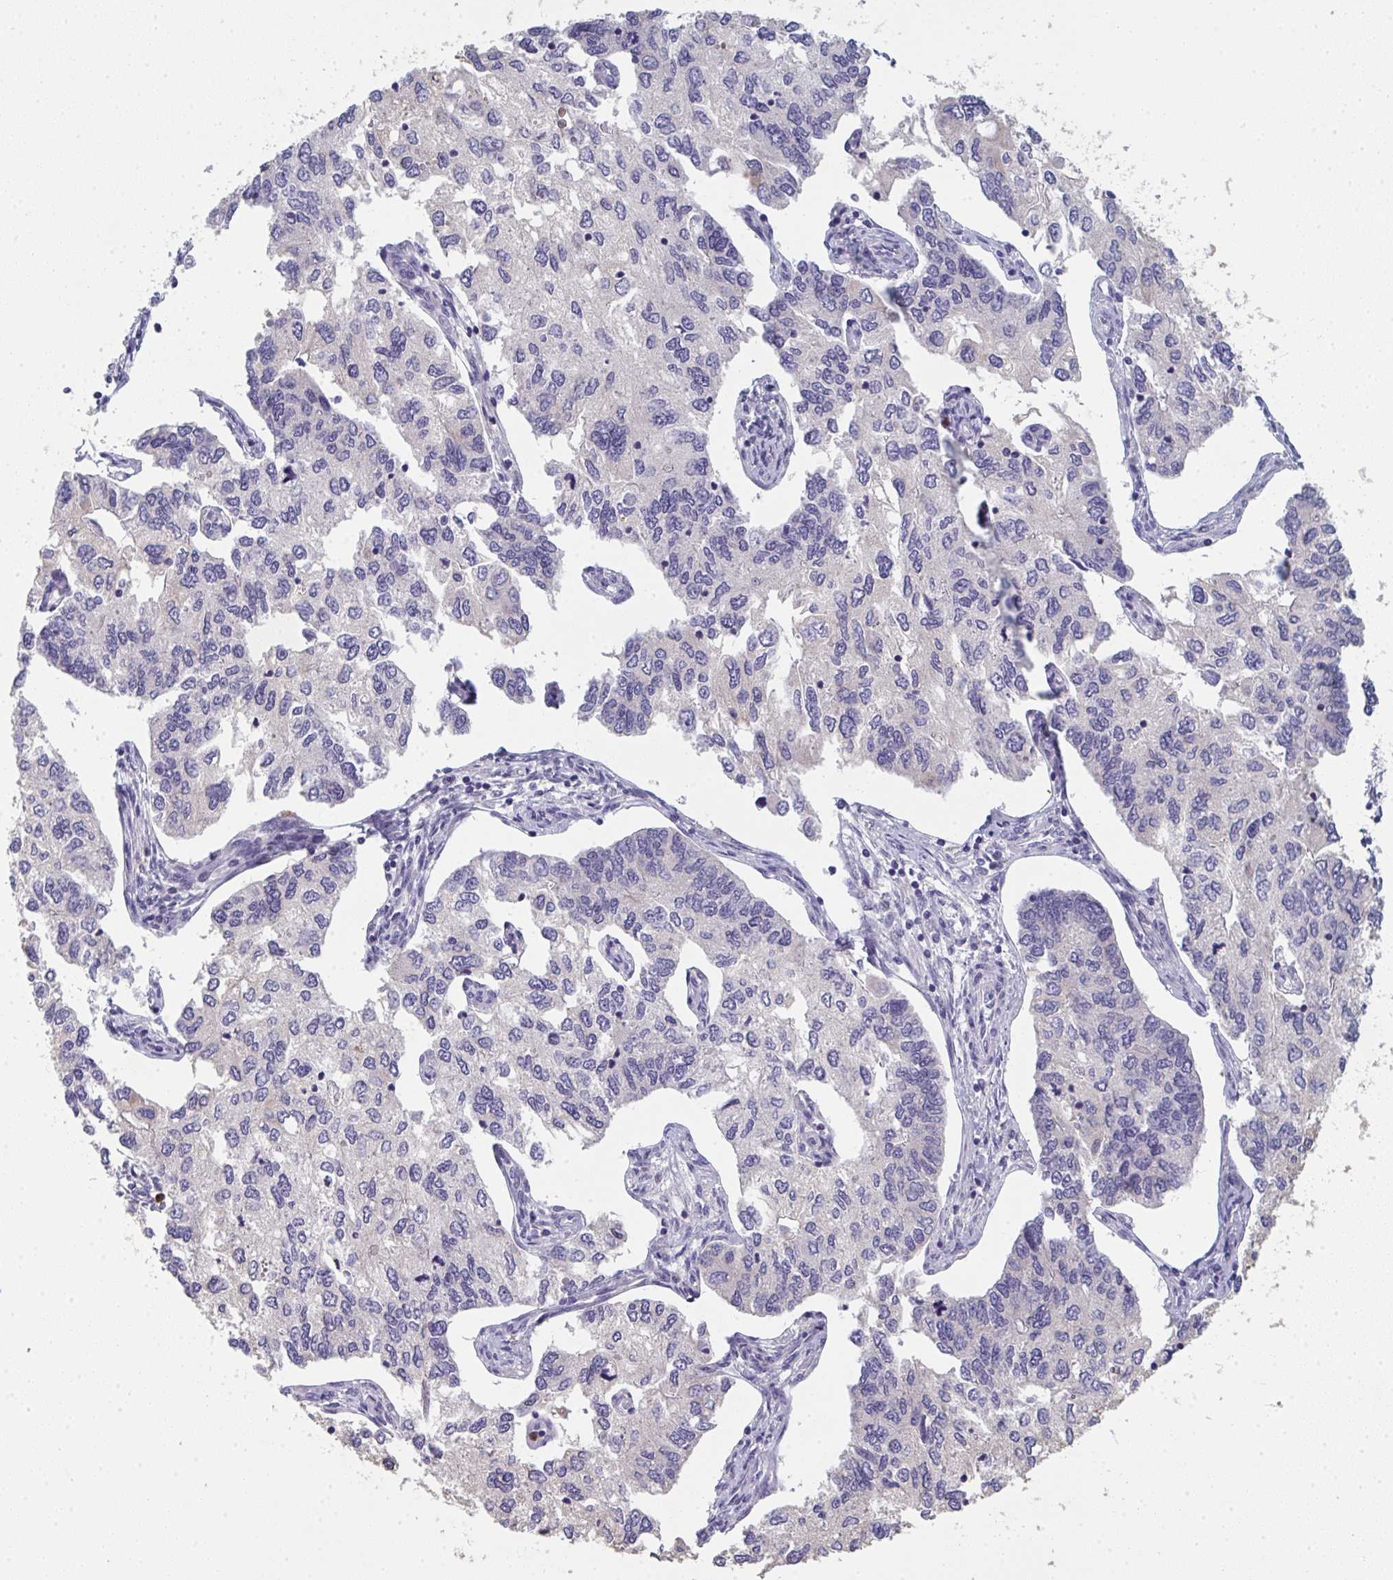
{"staining": {"intensity": "negative", "quantity": "none", "location": "none"}, "tissue": "endometrial cancer", "cell_type": "Tumor cells", "image_type": "cancer", "snomed": [{"axis": "morphology", "description": "Carcinoma, NOS"}, {"axis": "topography", "description": "Uterus"}], "caption": "IHC photomicrograph of neoplastic tissue: carcinoma (endometrial) stained with DAB shows no significant protein expression in tumor cells. (Immunohistochemistry, brightfield microscopy, high magnification).", "gene": "RIOK1", "patient": {"sex": "female", "age": 76}}